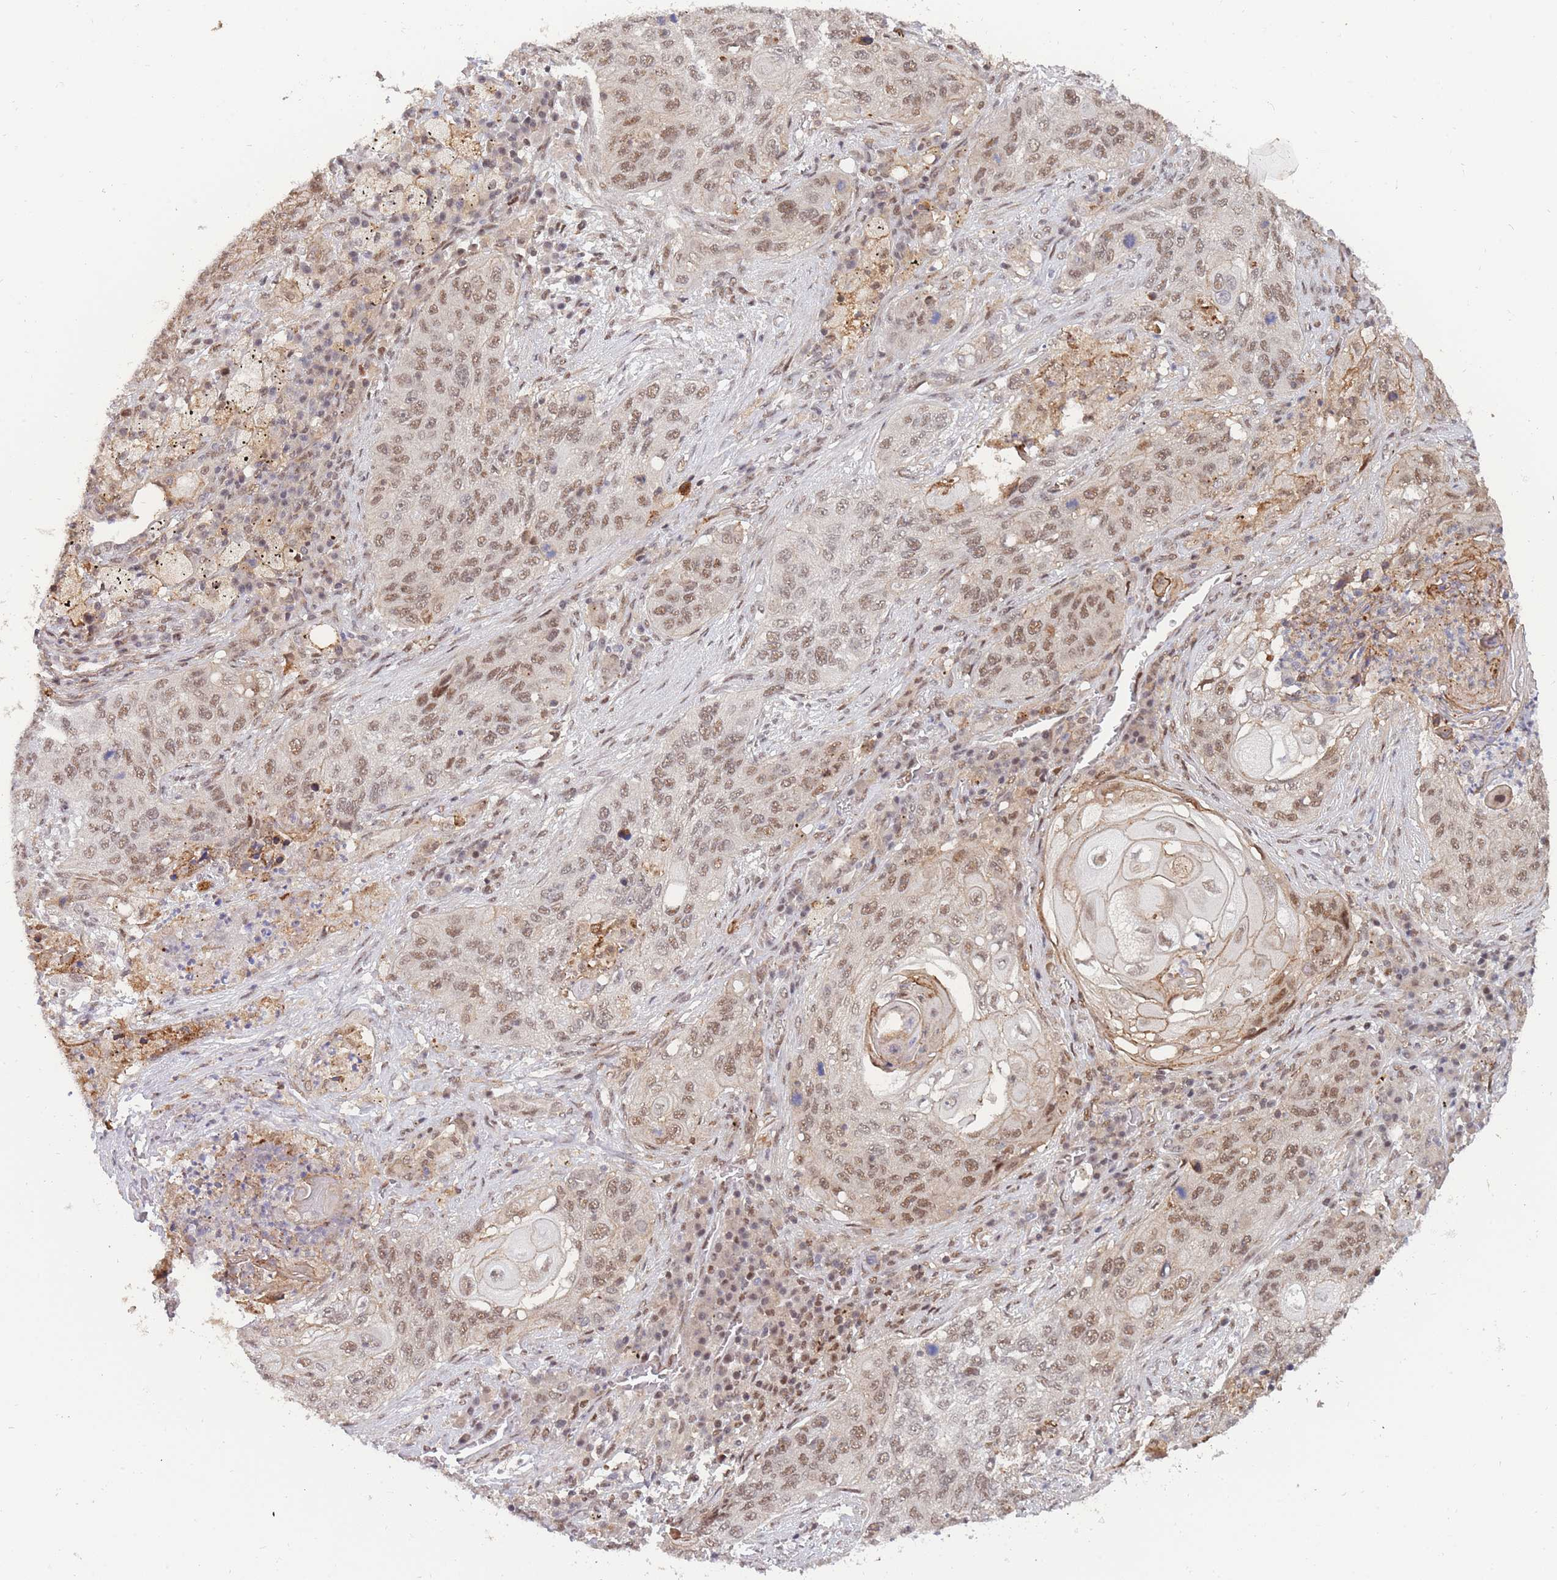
{"staining": {"intensity": "moderate", "quantity": ">75%", "location": "cytoplasmic/membranous,nuclear"}, "tissue": "lung cancer", "cell_type": "Tumor cells", "image_type": "cancer", "snomed": [{"axis": "morphology", "description": "Squamous cell carcinoma, NOS"}, {"axis": "topography", "description": "Lung"}], "caption": "Lung cancer stained for a protein (brown) shows moderate cytoplasmic/membranous and nuclear positive positivity in about >75% of tumor cells.", "gene": "BOD1L1", "patient": {"sex": "female", "age": 63}}